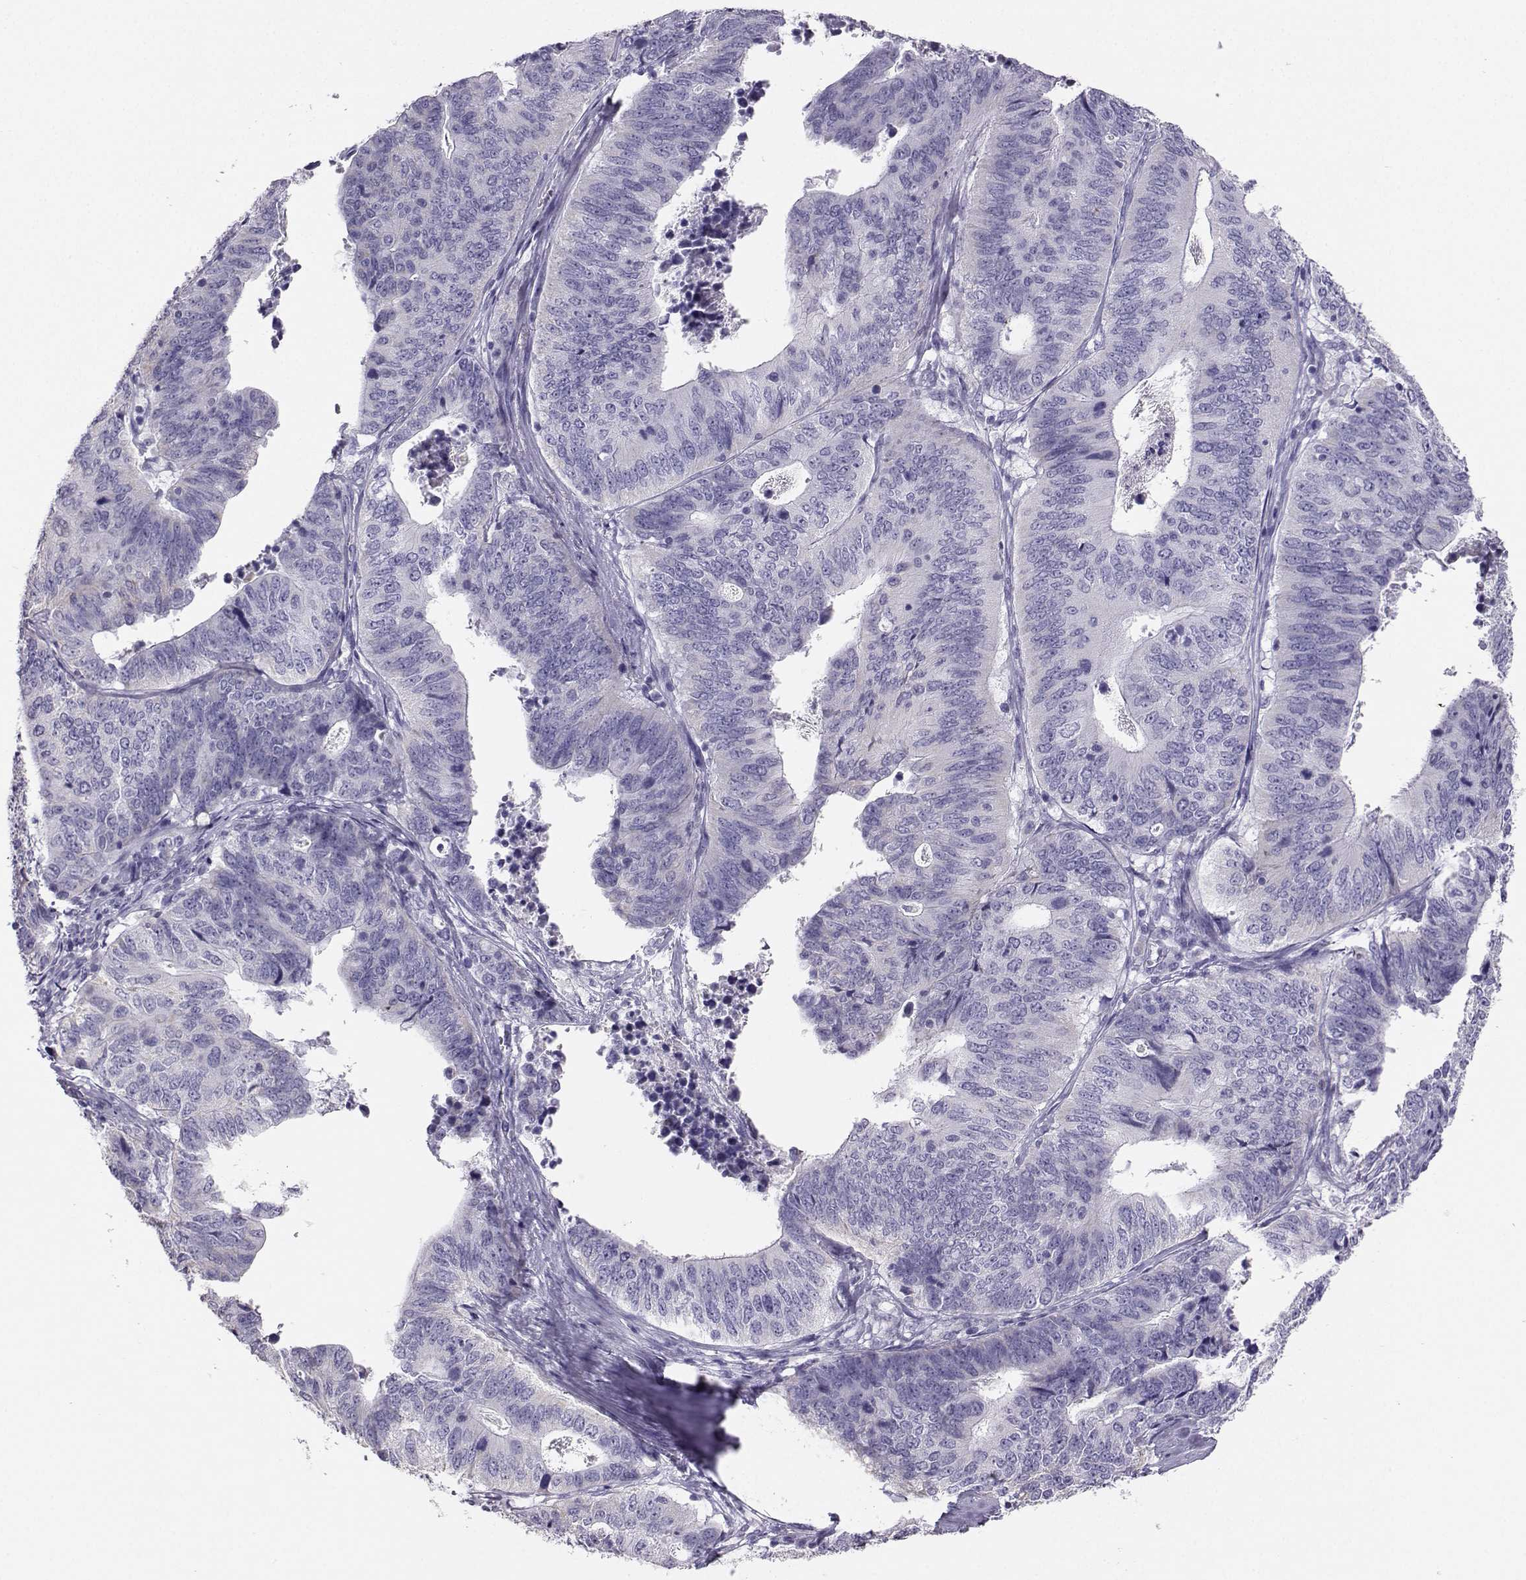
{"staining": {"intensity": "negative", "quantity": "none", "location": "none"}, "tissue": "stomach cancer", "cell_type": "Tumor cells", "image_type": "cancer", "snomed": [{"axis": "morphology", "description": "Adenocarcinoma, NOS"}, {"axis": "topography", "description": "Stomach, upper"}], "caption": "This histopathology image is of stomach cancer (adenocarcinoma) stained with IHC to label a protein in brown with the nuclei are counter-stained blue. There is no expression in tumor cells.", "gene": "AVP", "patient": {"sex": "female", "age": 67}}